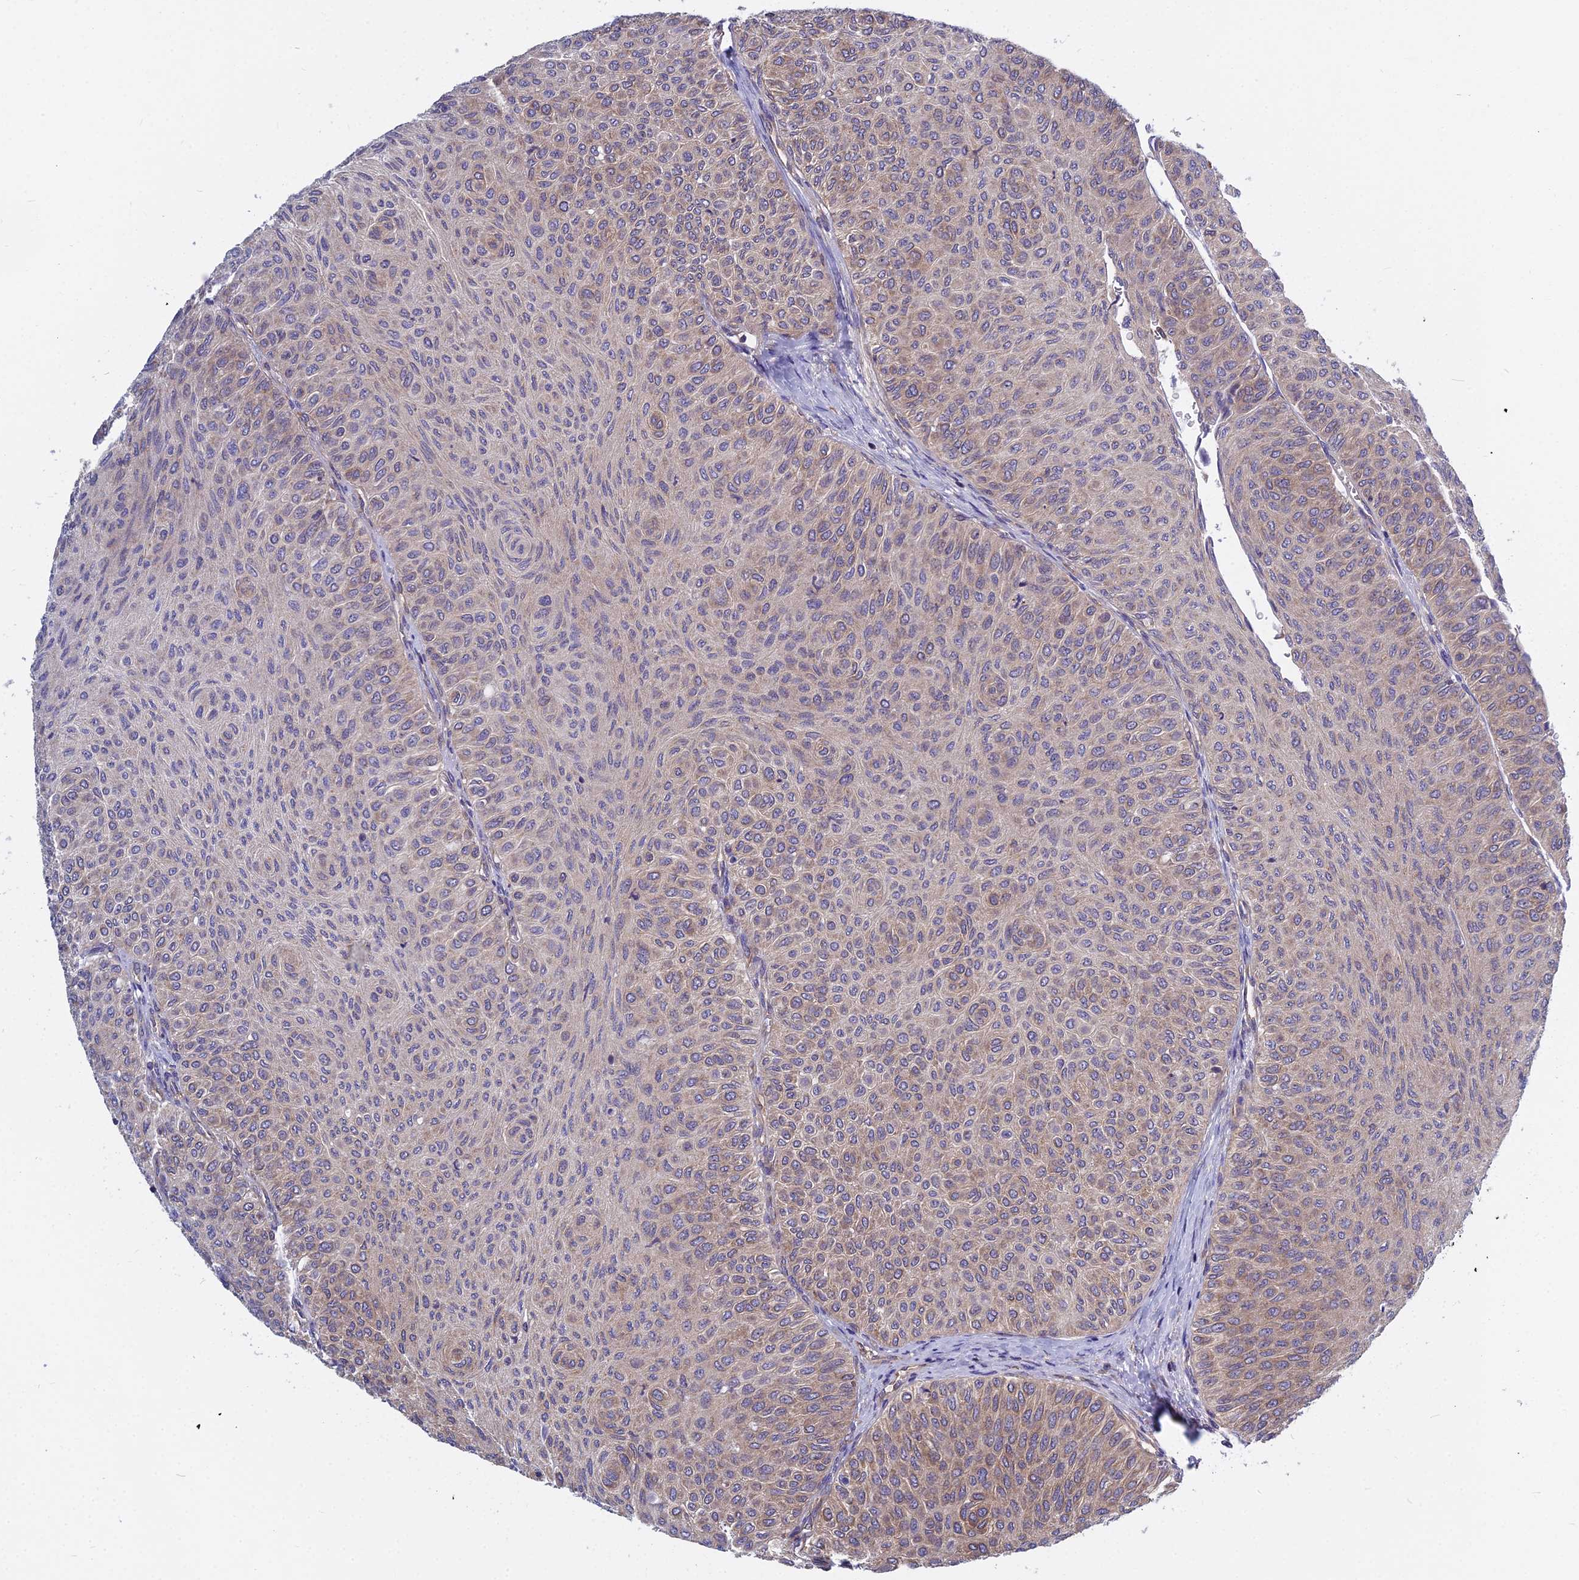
{"staining": {"intensity": "moderate", "quantity": "25%-75%", "location": "cytoplasmic/membranous"}, "tissue": "urothelial cancer", "cell_type": "Tumor cells", "image_type": "cancer", "snomed": [{"axis": "morphology", "description": "Urothelial carcinoma, Low grade"}, {"axis": "topography", "description": "Urinary bladder"}], "caption": "Urothelial cancer stained with a brown dye reveals moderate cytoplasmic/membranous positive expression in approximately 25%-75% of tumor cells.", "gene": "KIAA1143", "patient": {"sex": "male", "age": 78}}